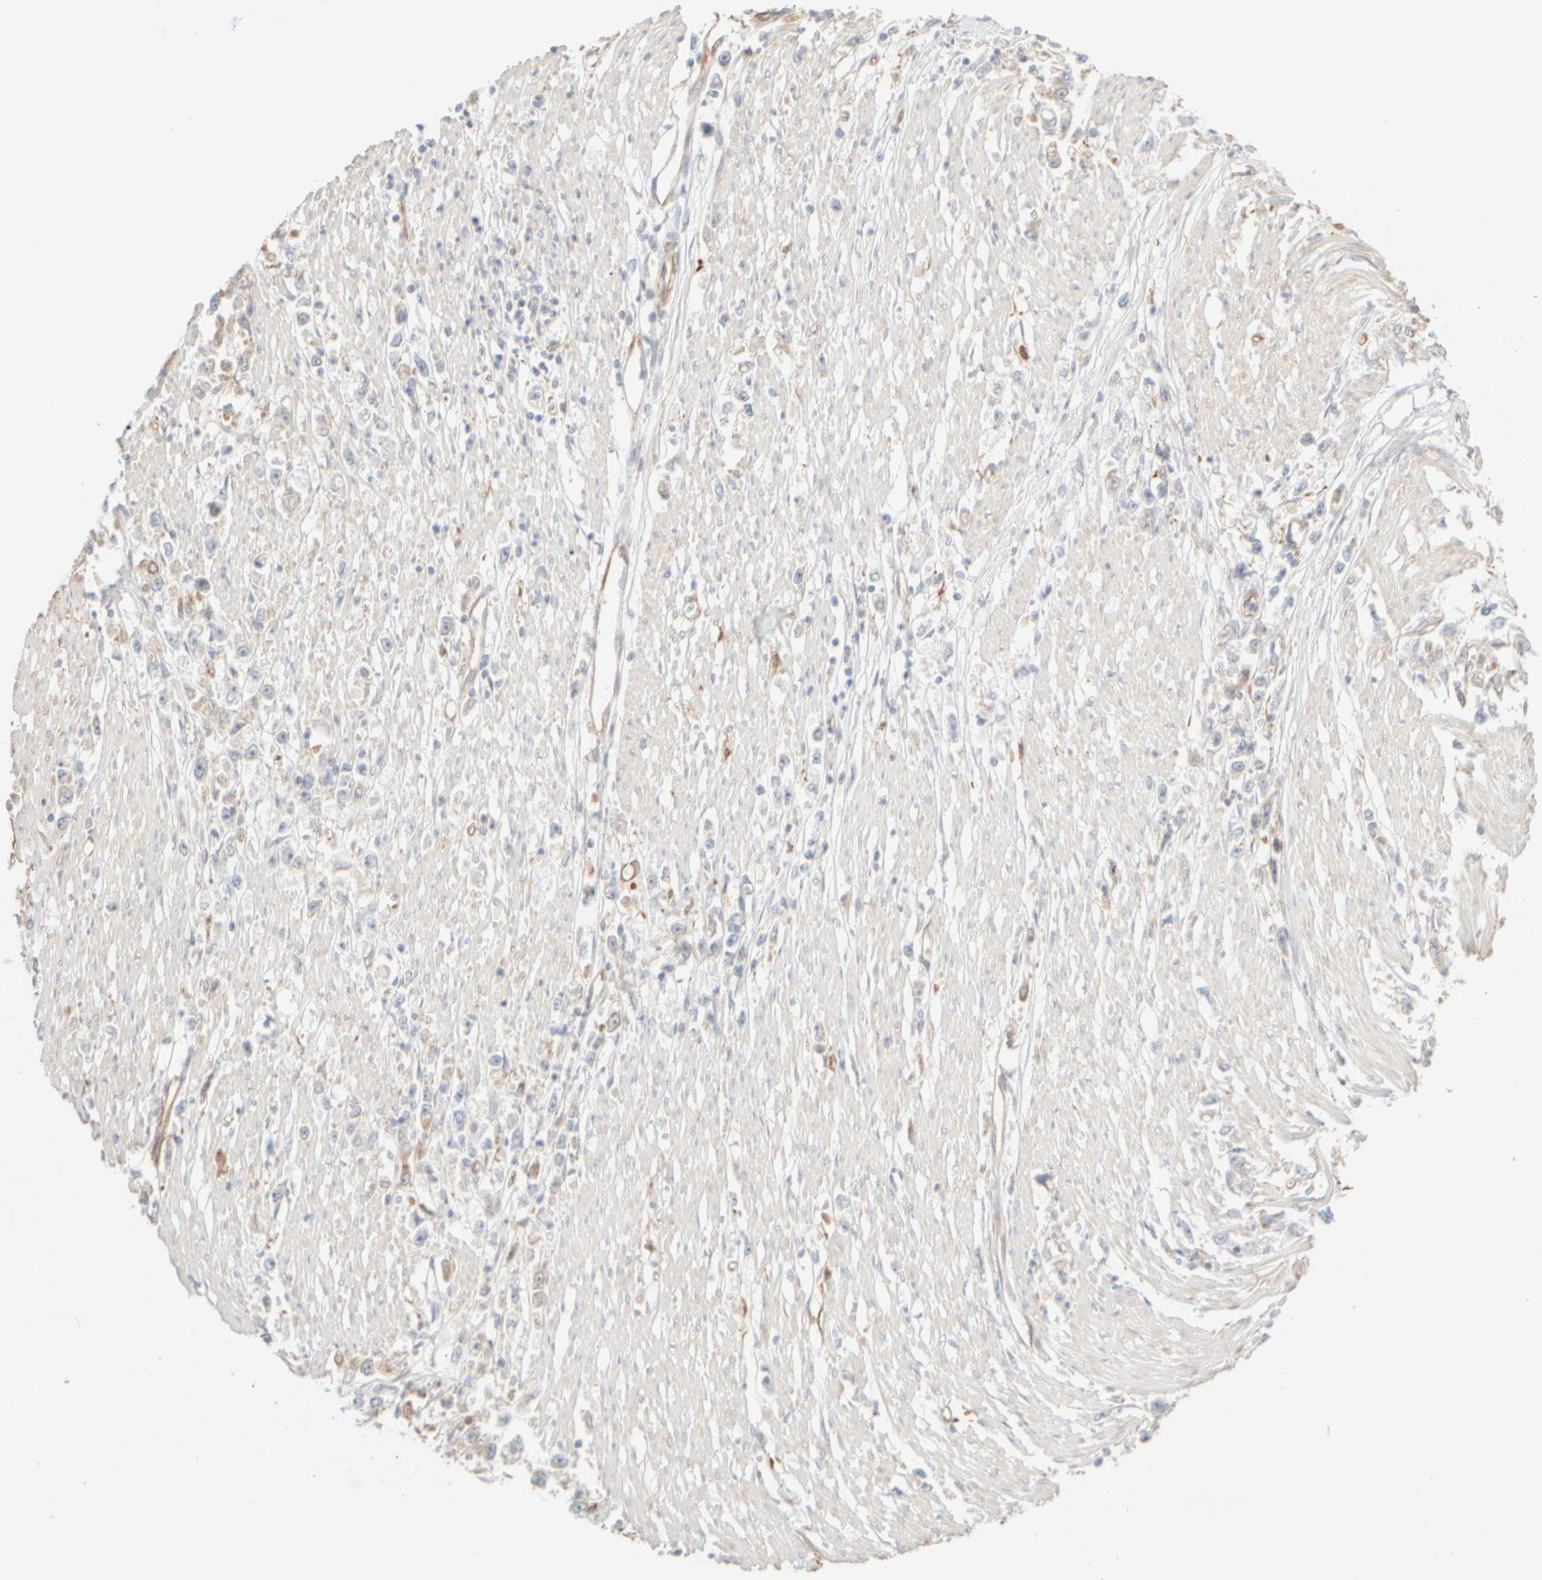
{"staining": {"intensity": "weak", "quantity": "<25%", "location": "cytoplasmic/membranous"}, "tissue": "stomach cancer", "cell_type": "Tumor cells", "image_type": "cancer", "snomed": [{"axis": "morphology", "description": "Adenocarcinoma, NOS"}, {"axis": "topography", "description": "Stomach"}], "caption": "Protein analysis of stomach cancer demonstrates no significant staining in tumor cells. (Brightfield microscopy of DAB immunohistochemistry at high magnification).", "gene": "KRT15", "patient": {"sex": "female", "age": 59}}